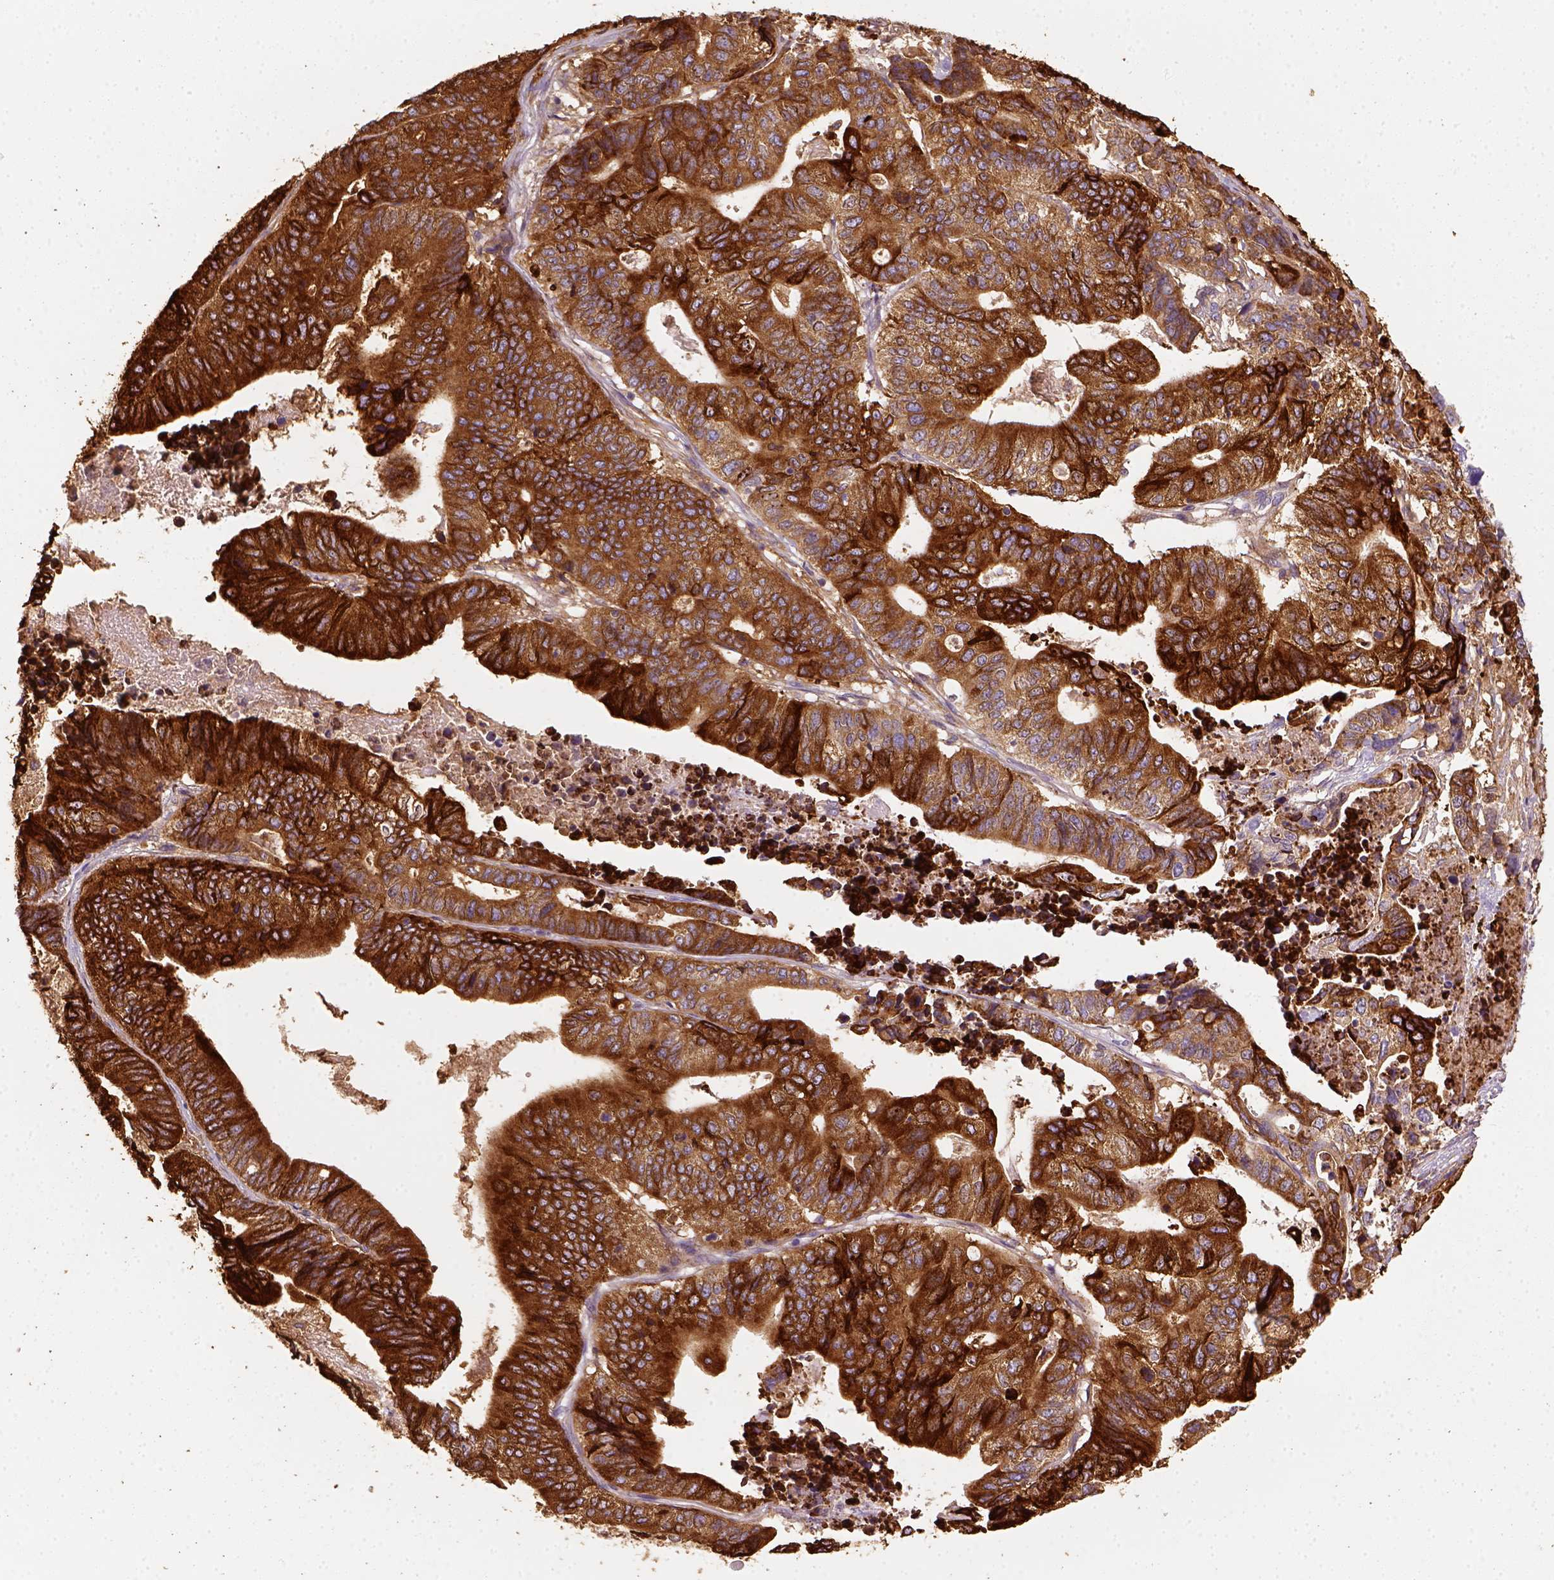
{"staining": {"intensity": "strong", "quantity": ">75%", "location": "cytoplasmic/membranous"}, "tissue": "stomach cancer", "cell_type": "Tumor cells", "image_type": "cancer", "snomed": [{"axis": "morphology", "description": "Adenocarcinoma, NOS"}, {"axis": "topography", "description": "Stomach, upper"}], "caption": "A brown stain labels strong cytoplasmic/membranous staining of a protein in adenocarcinoma (stomach) tumor cells.", "gene": "CES2", "patient": {"sex": "female", "age": 67}}